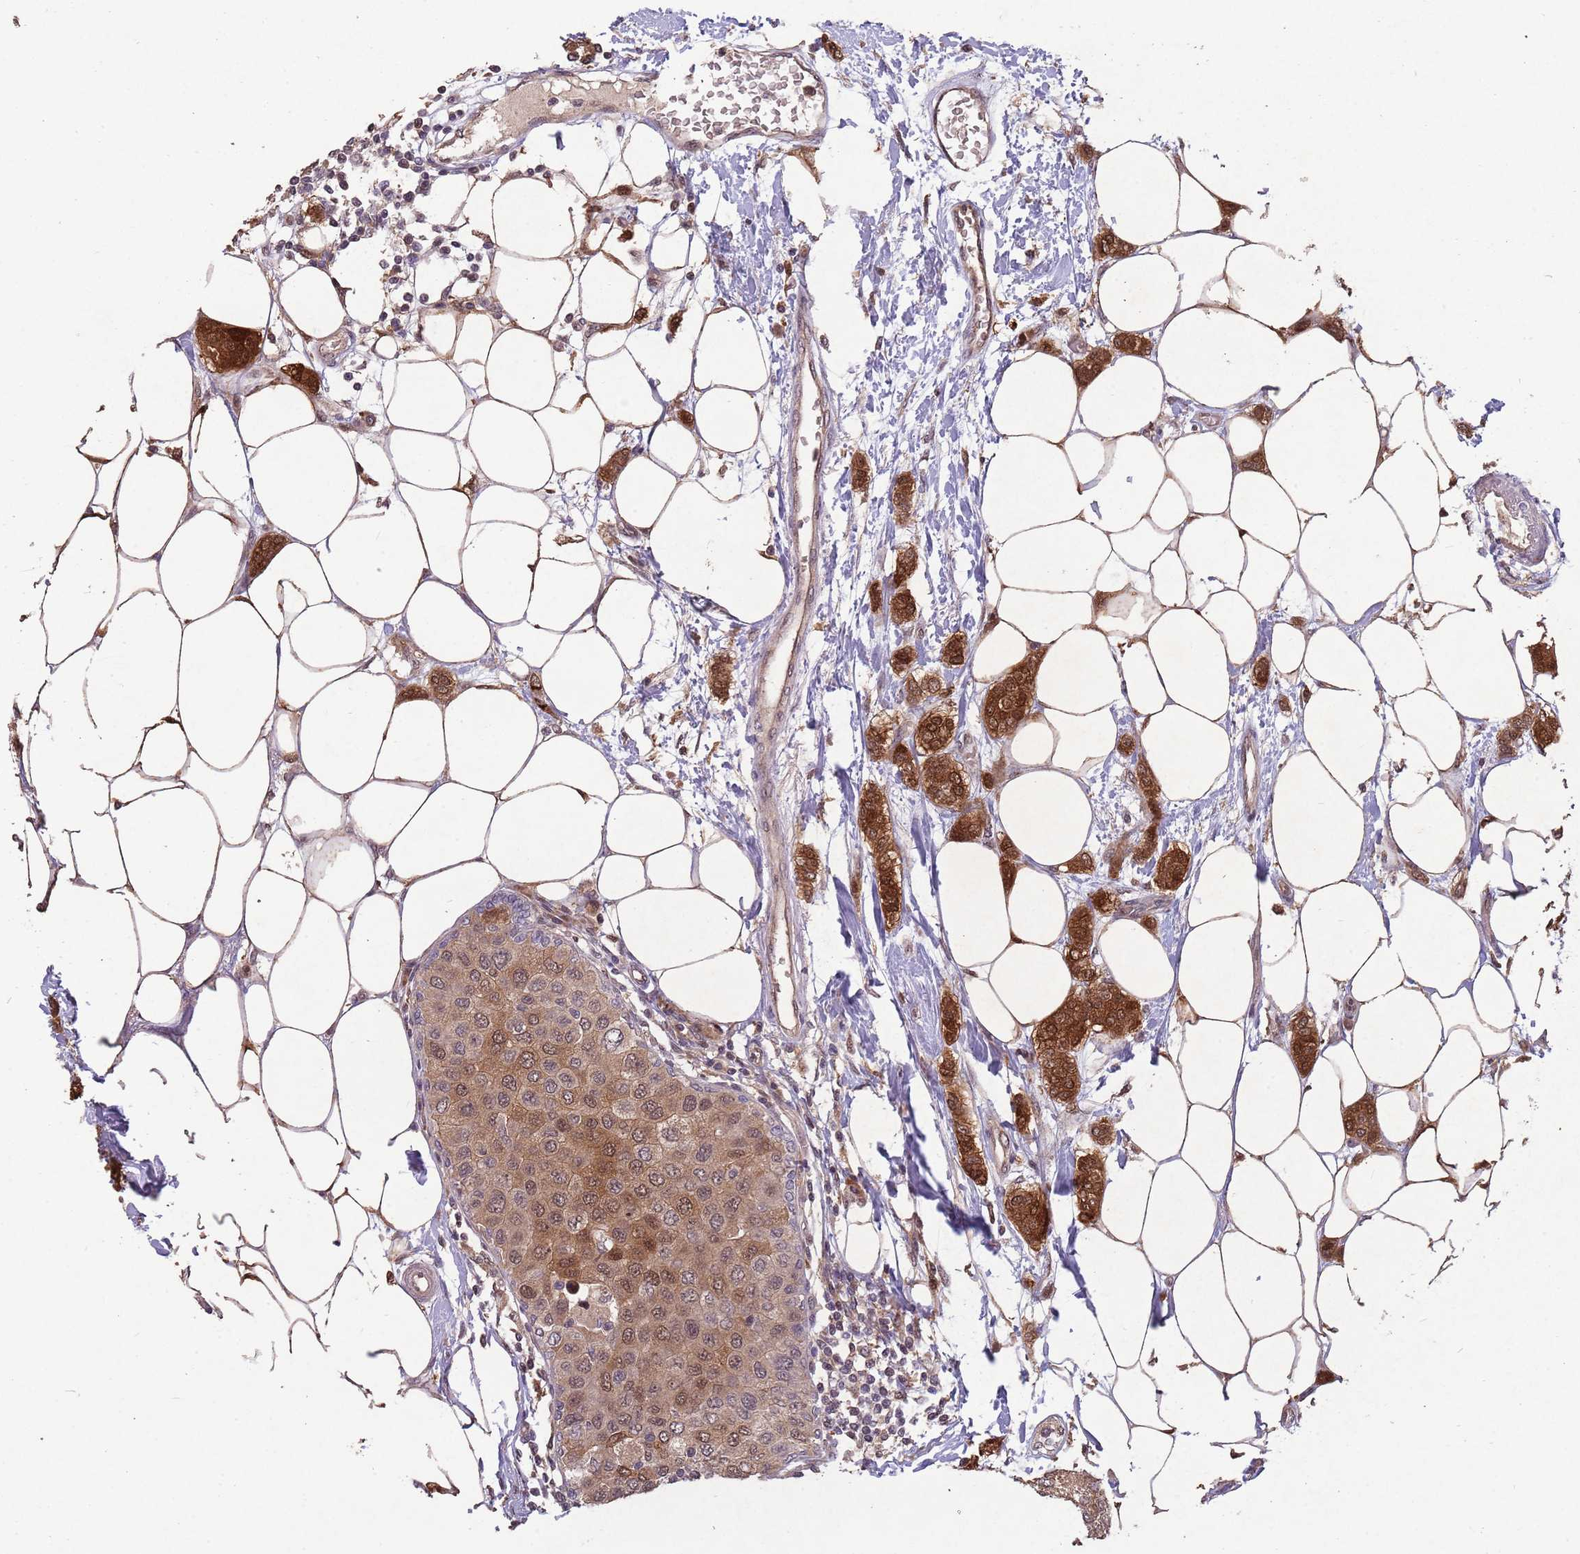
{"staining": {"intensity": "moderate", "quantity": ">75%", "location": "cytoplasmic/membranous,nuclear"}, "tissue": "breast cancer", "cell_type": "Tumor cells", "image_type": "cancer", "snomed": [{"axis": "morphology", "description": "Duct carcinoma"}, {"axis": "topography", "description": "Breast"}], "caption": "Immunohistochemistry histopathology image of neoplastic tissue: human breast cancer stained using immunohistochemistry (IHC) demonstrates medium levels of moderate protein expression localized specifically in the cytoplasmic/membranous and nuclear of tumor cells, appearing as a cytoplasmic/membranous and nuclear brown color.", "gene": "ZNF639", "patient": {"sex": "female", "age": 72}}